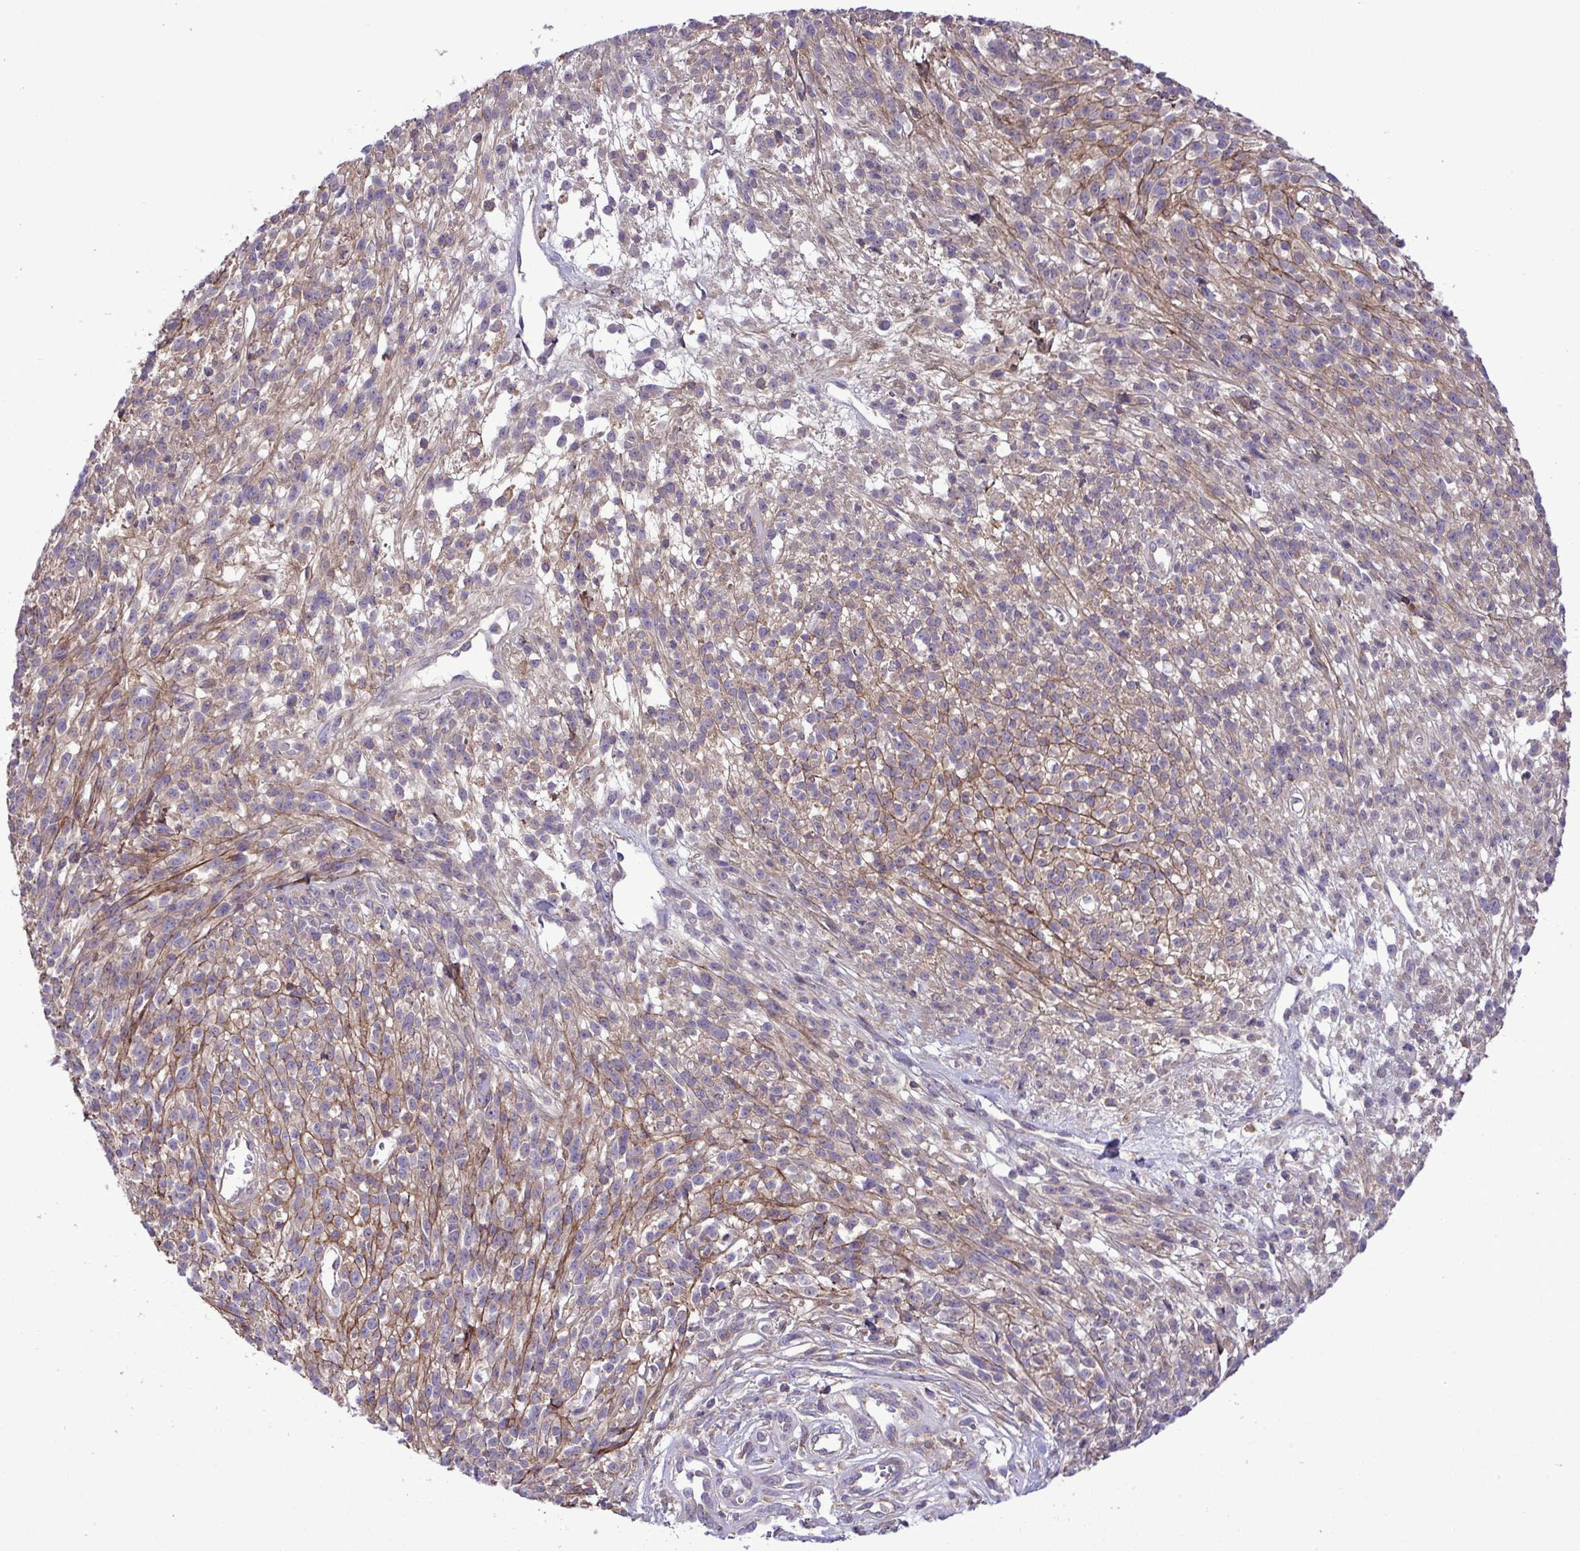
{"staining": {"intensity": "negative", "quantity": "none", "location": "none"}, "tissue": "melanoma", "cell_type": "Tumor cells", "image_type": "cancer", "snomed": [{"axis": "morphology", "description": "Malignant melanoma, NOS"}, {"axis": "topography", "description": "Skin"}, {"axis": "topography", "description": "Skin of trunk"}], "caption": "Immunohistochemical staining of malignant melanoma demonstrates no significant expression in tumor cells.", "gene": "GRB14", "patient": {"sex": "male", "age": 74}}